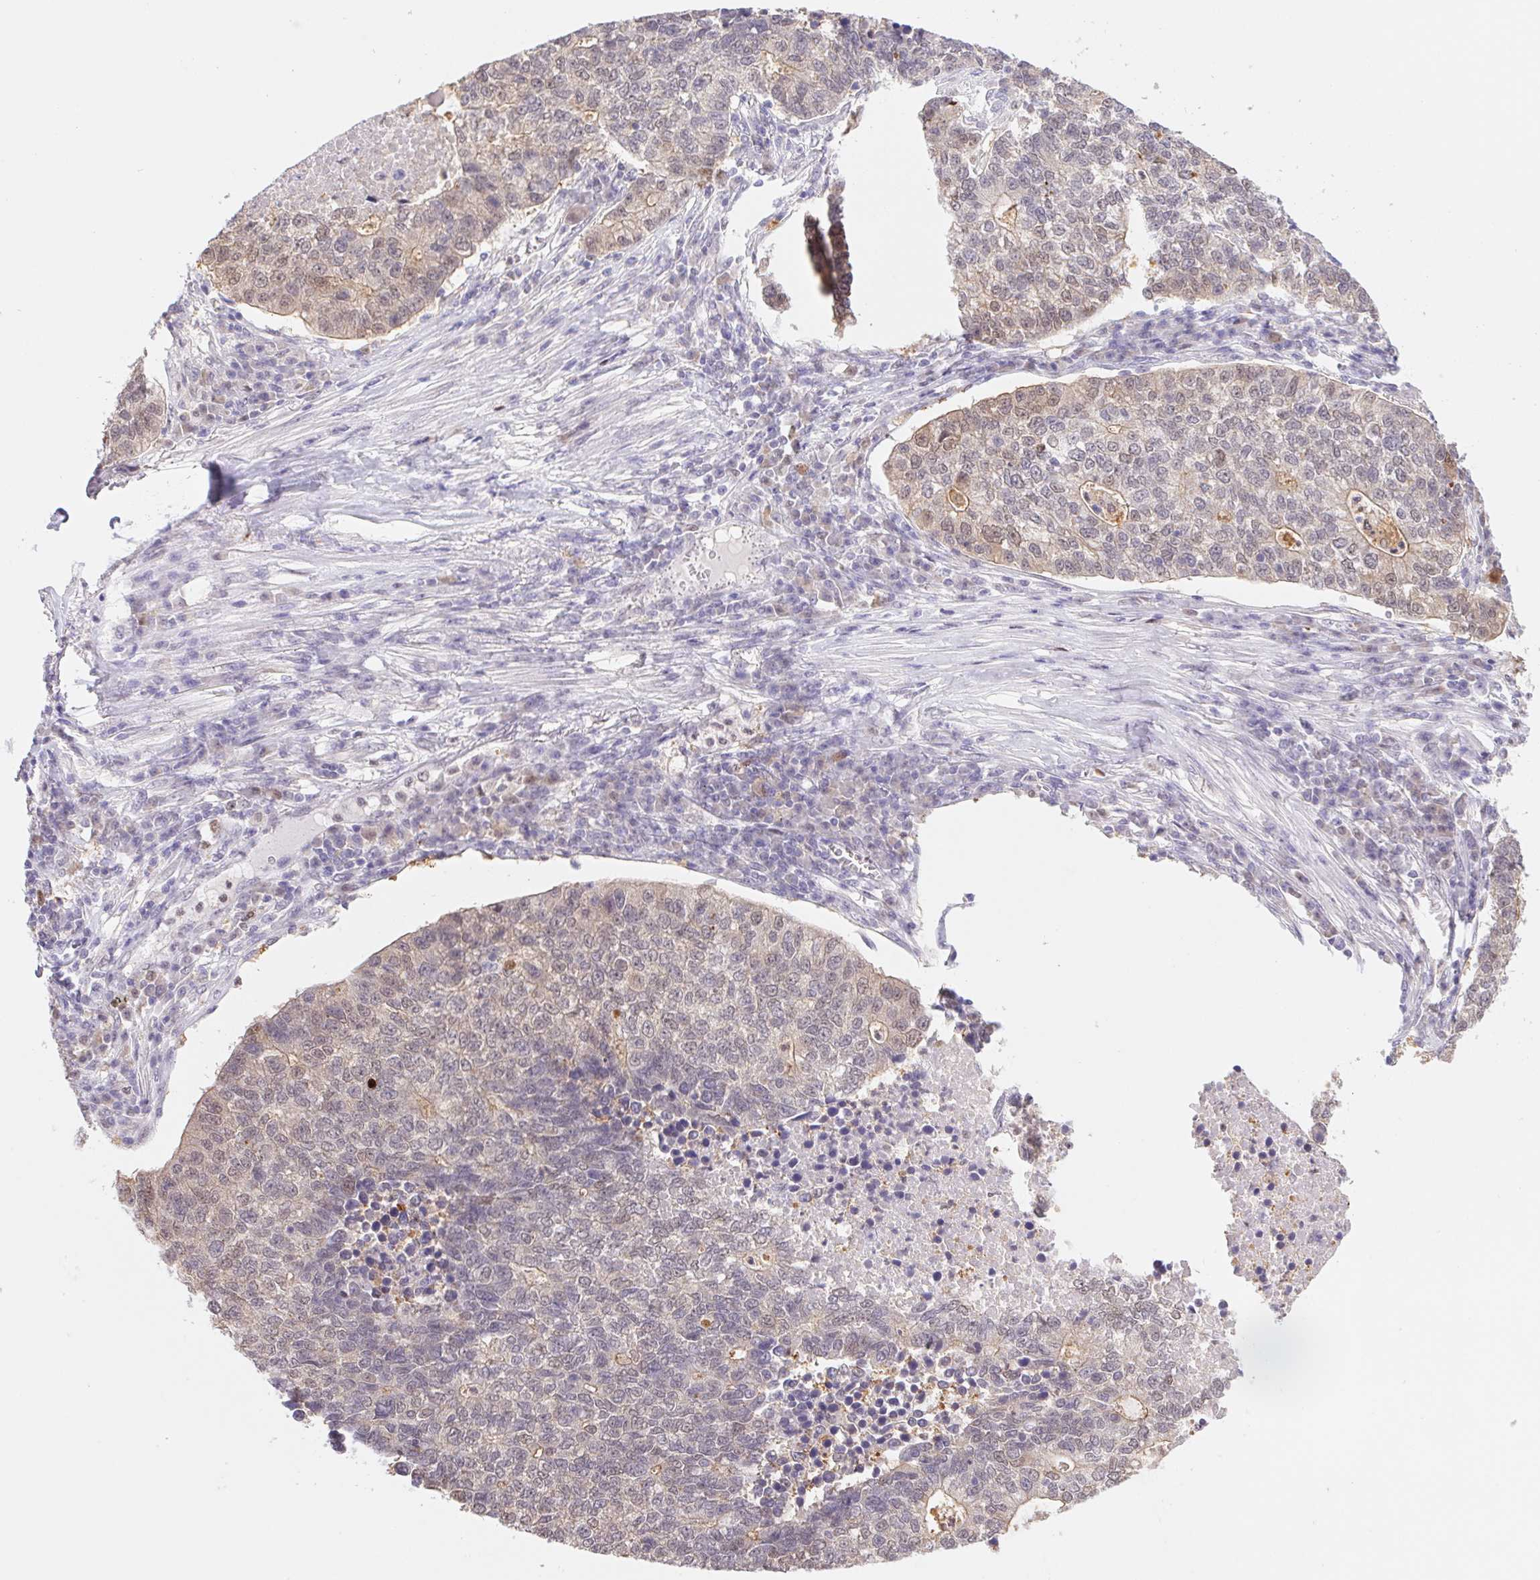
{"staining": {"intensity": "weak", "quantity": "<25%", "location": "nuclear"}, "tissue": "lung cancer", "cell_type": "Tumor cells", "image_type": "cancer", "snomed": [{"axis": "morphology", "description": "Adenocarcinoma, NOS"}, {"axis": "topography", "description": "Lung"}], "caption": "The histopathology image displays no significant staining in tumor cells of lung adenocarcinoma.", "gene": "L3MBTL4", "patient": {"sex": "male", "age": 57}}